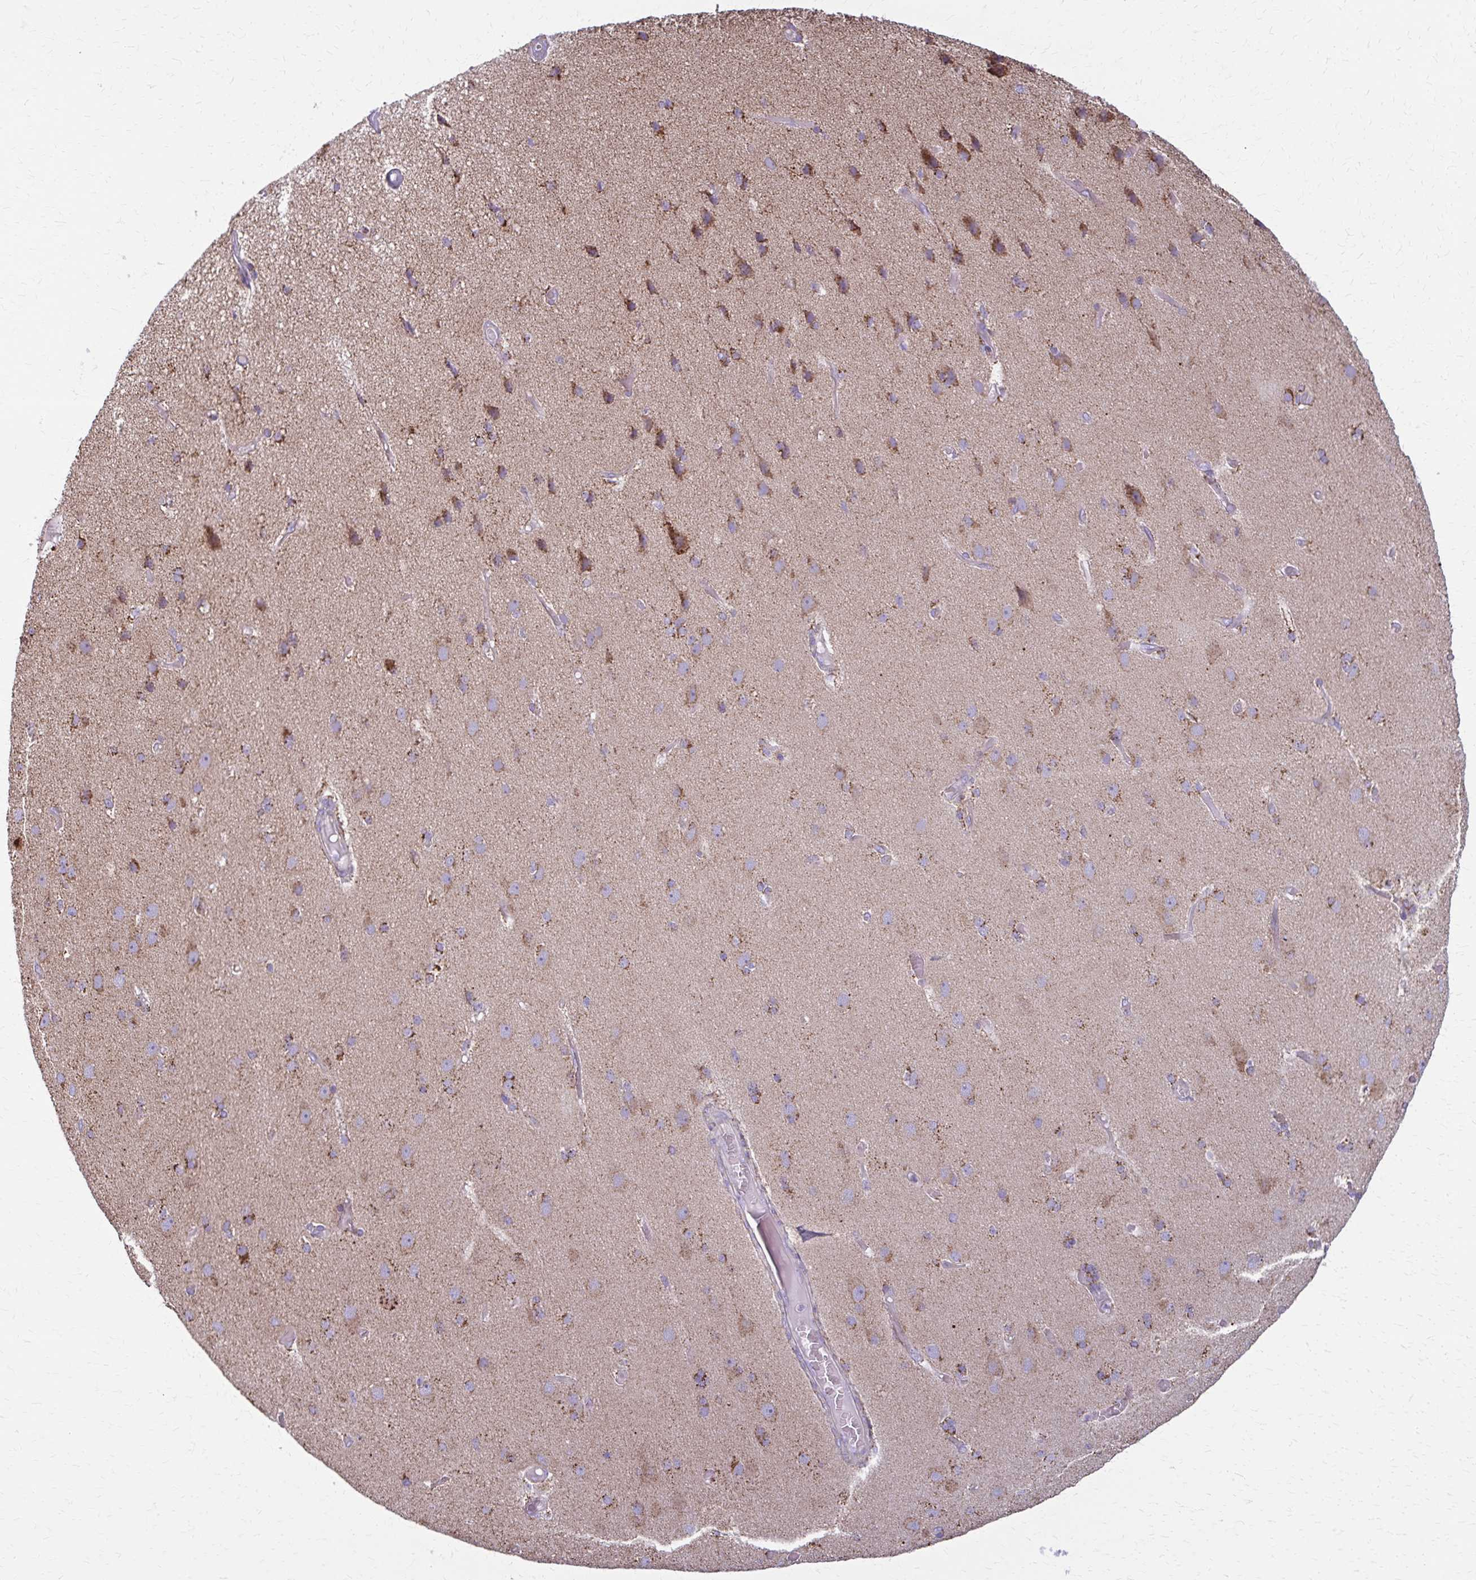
{"staining": {"intensity": "negative", "quantity": "none", "location": "none"}, "tissue": "cerebral cortex", "cell_type": "Endothelial cells", "image_type": "normal", "snomed": [{"axis": "morphology", "description": "Normal tissue, NOS"}, {"axis": "morphology", "description": "Glioma, malignant, High grade"}, {"axis": "topography", "description": "Cerebral cortex"}], "caption": "A high-resolution image shows immunohistochemistry (IHC) staining of normal cerebral cortex, which displays no significant positivity in endothelial cells. (DAB (3,3'-diaminobenzidine) IHC, high magnification).", "gene": "TVP23A", "patient": {"sex": "male", "age": 71}}